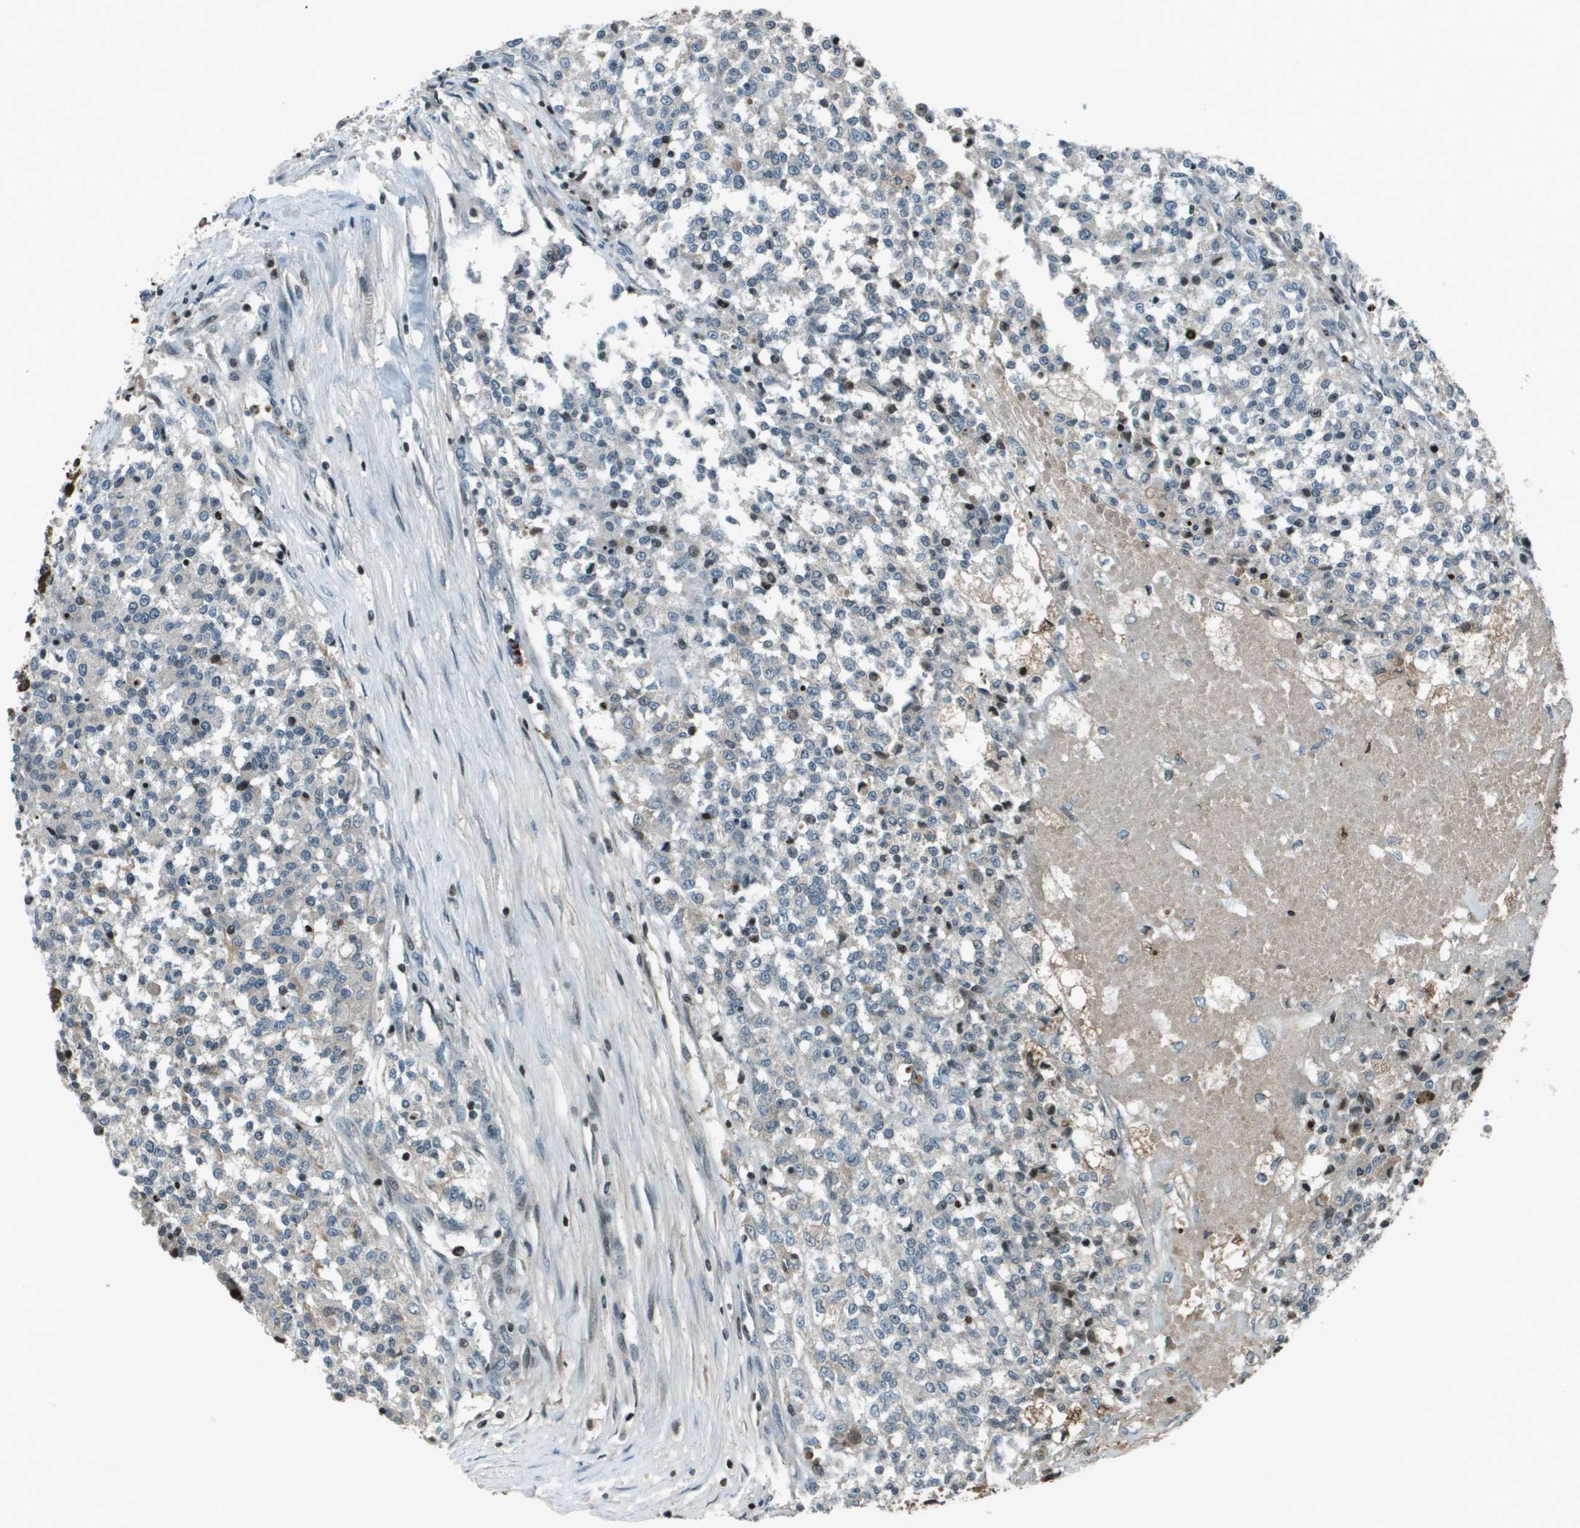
{"staining": {"intensity": "negative", "quantity": "none", "location": "none"}, "tissue": "testis cancer", "cell_type": "Tumor cells", "image_type": "cancer", "snomed": [{"axis": "morphology", "description": "Seminoma, NOS"}, {"axis": "topography", "description": "Testis"}], "caption": "DAB (3,3'-diaminobenzidine) immunohistochemical staining of human testis seminoma reveals no significant positivity in tumor cells. Nuclei are stained in blue.", "gene": "CXCL12", "patient": {"sex": "male", "age": 59}}